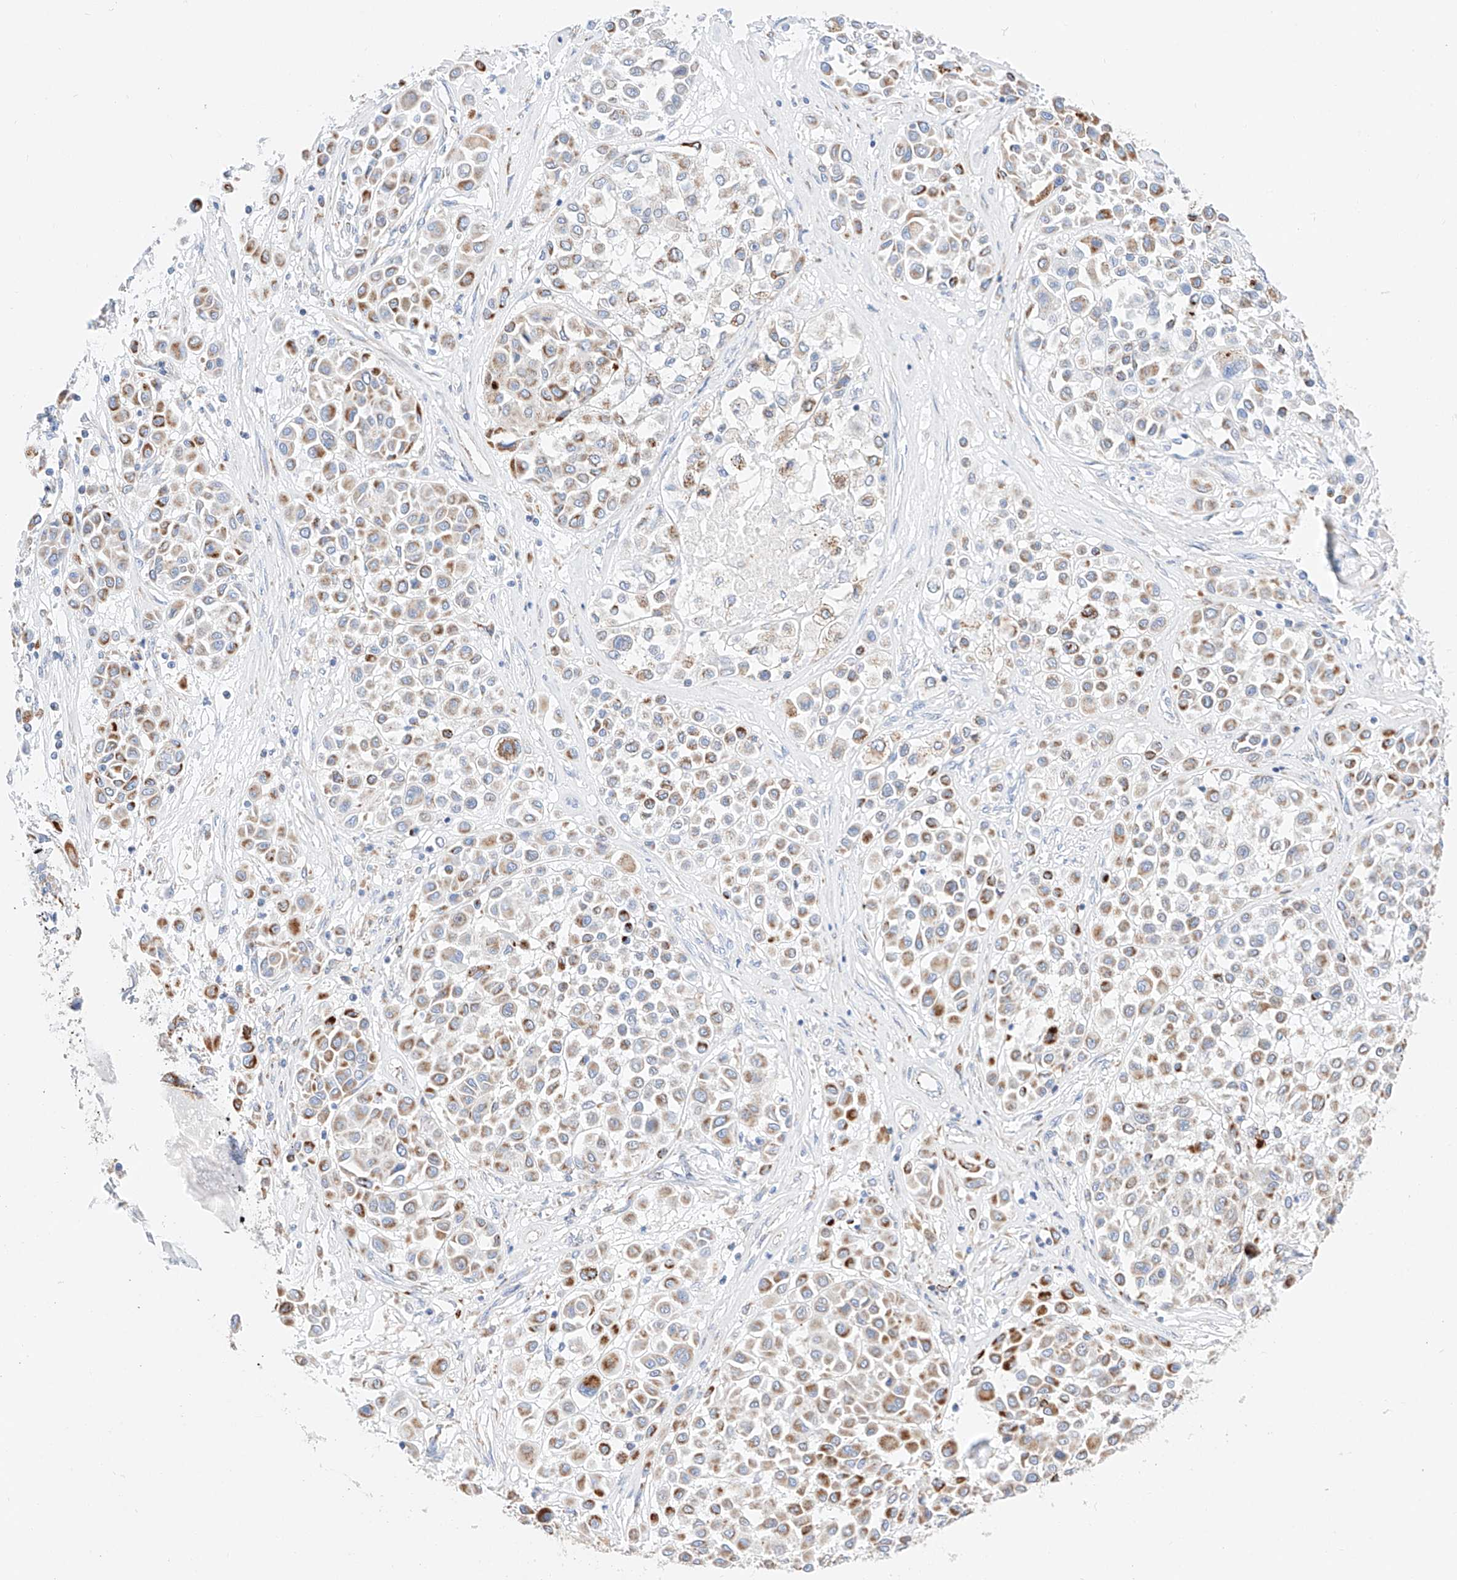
{"staining": {"intensity": "moderate", "quantity": "25%-75%", "location": "cytoplasmic/membranous"}, "tissue": "melanoma", "cell_type": "Tumor cells", "image_type": "cancer", "snomed": [{"axis": "morphology", "description": "Malignant melanoma, Metastatic site"}, {"axis": "topography", "description": "Soft tissue"}], "caption": "Immunohistochemical staining of human melanoma shows medium levels of moderate cytoplasmic/membranous staining in about 25%-75% of tumor cells. The staining was performed using DAB (3,3'-diaminobenzidine), with brown indicating positive protein expression. Nuclei are stained blue with hematoxylin.", "gene": "C6orf62", "patient": {"sex": "male", "age": 41}}